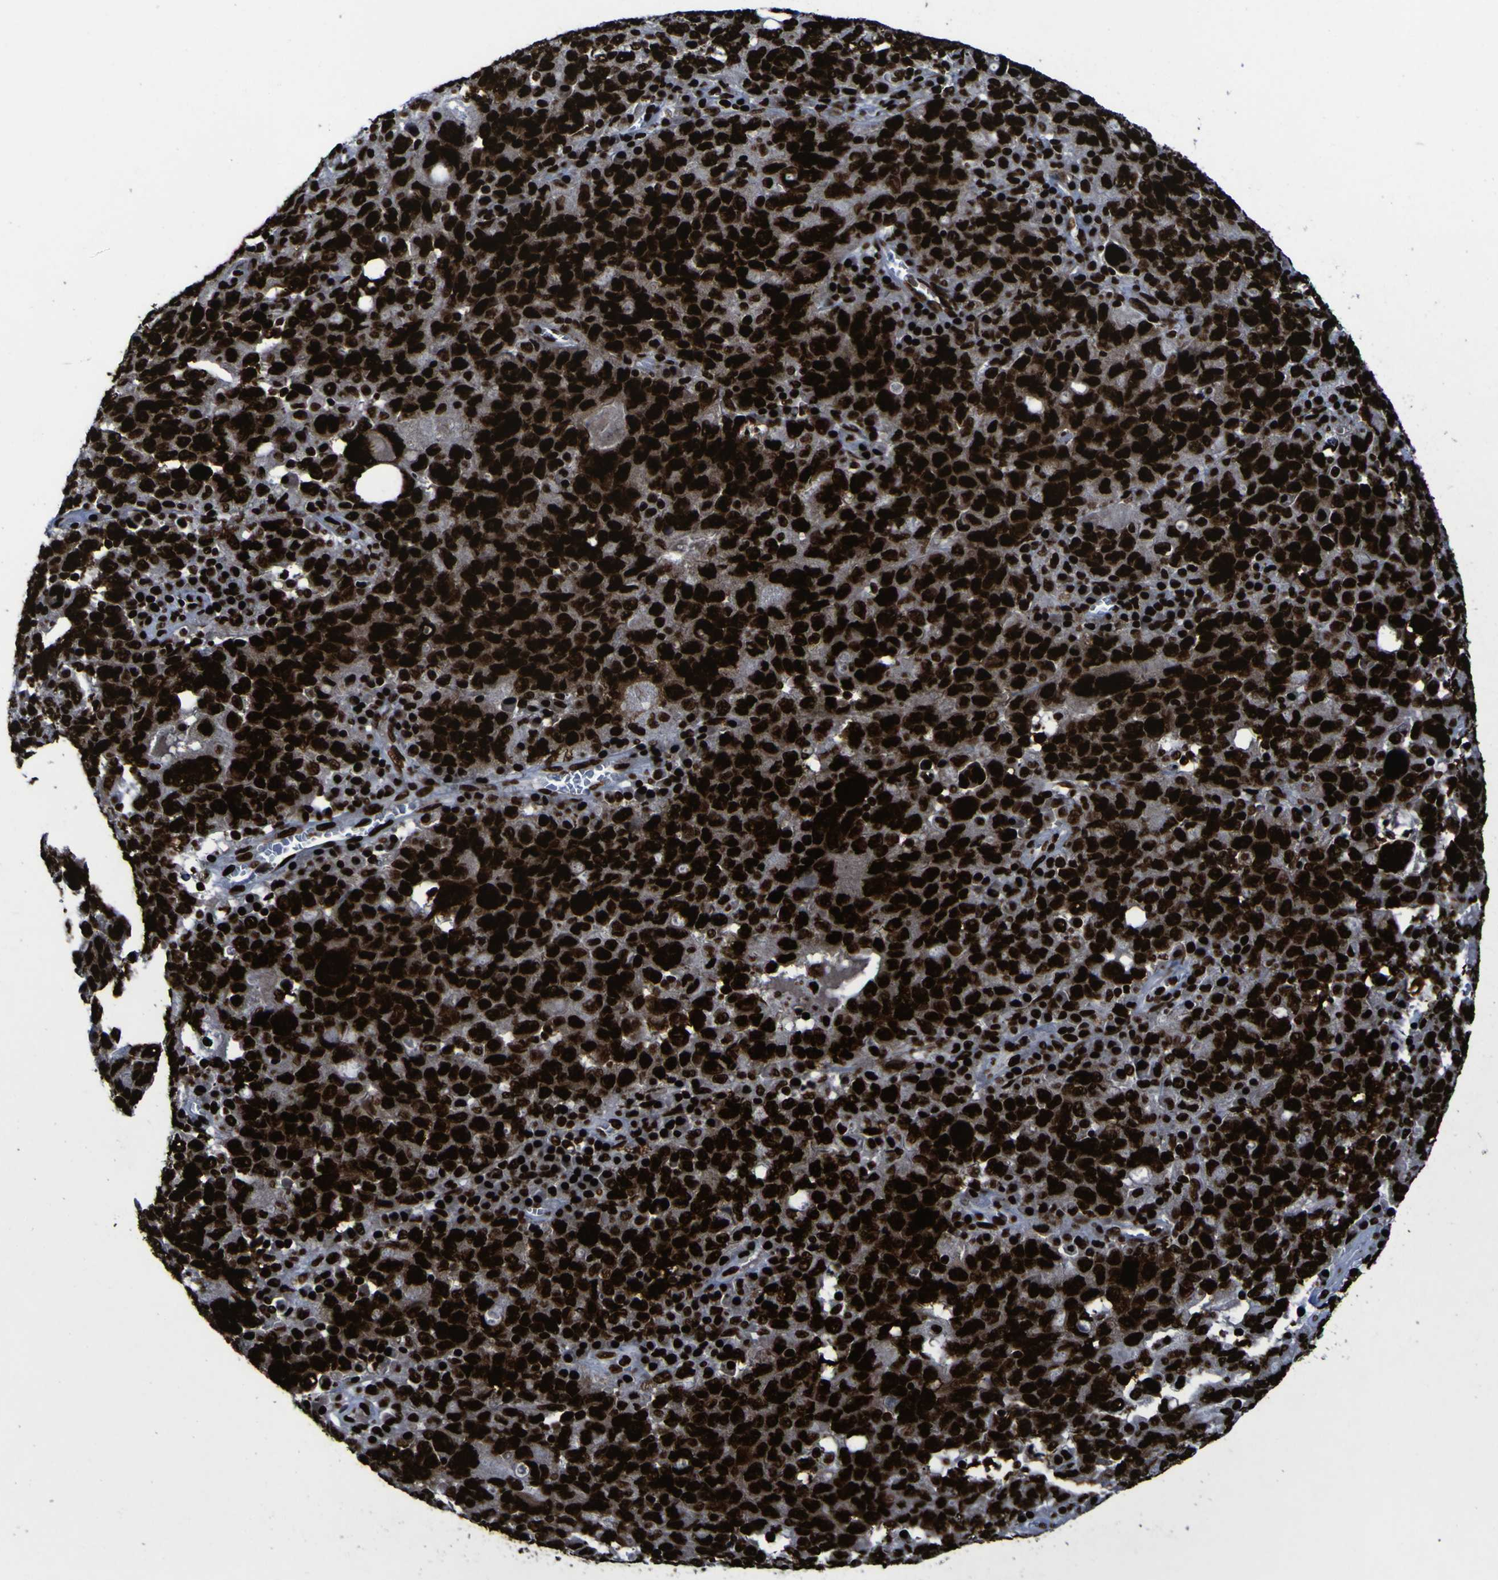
{"staining": {"intensity": "strong", "quantity": ">75%", "location": "nuclear"}, "tissue": "ovarian cancer", "cell_type": "Tumor cells", "image_type": "cancer", "snomed": [{"axis": "morphology", "description": "Carcinoma, endometroid"}, {"axis": "topography", "description": "Ovary"}], "caption": "DAB immunohistochemical staining of ovarian cancer demonstrates strong nuclear protein expression in approximately >75% of tumor cells. The protein is shown in brown color, while the nuclei are stained blue.", "gene": "NPM1", "patient": {"sex": "female", "age": 62}}